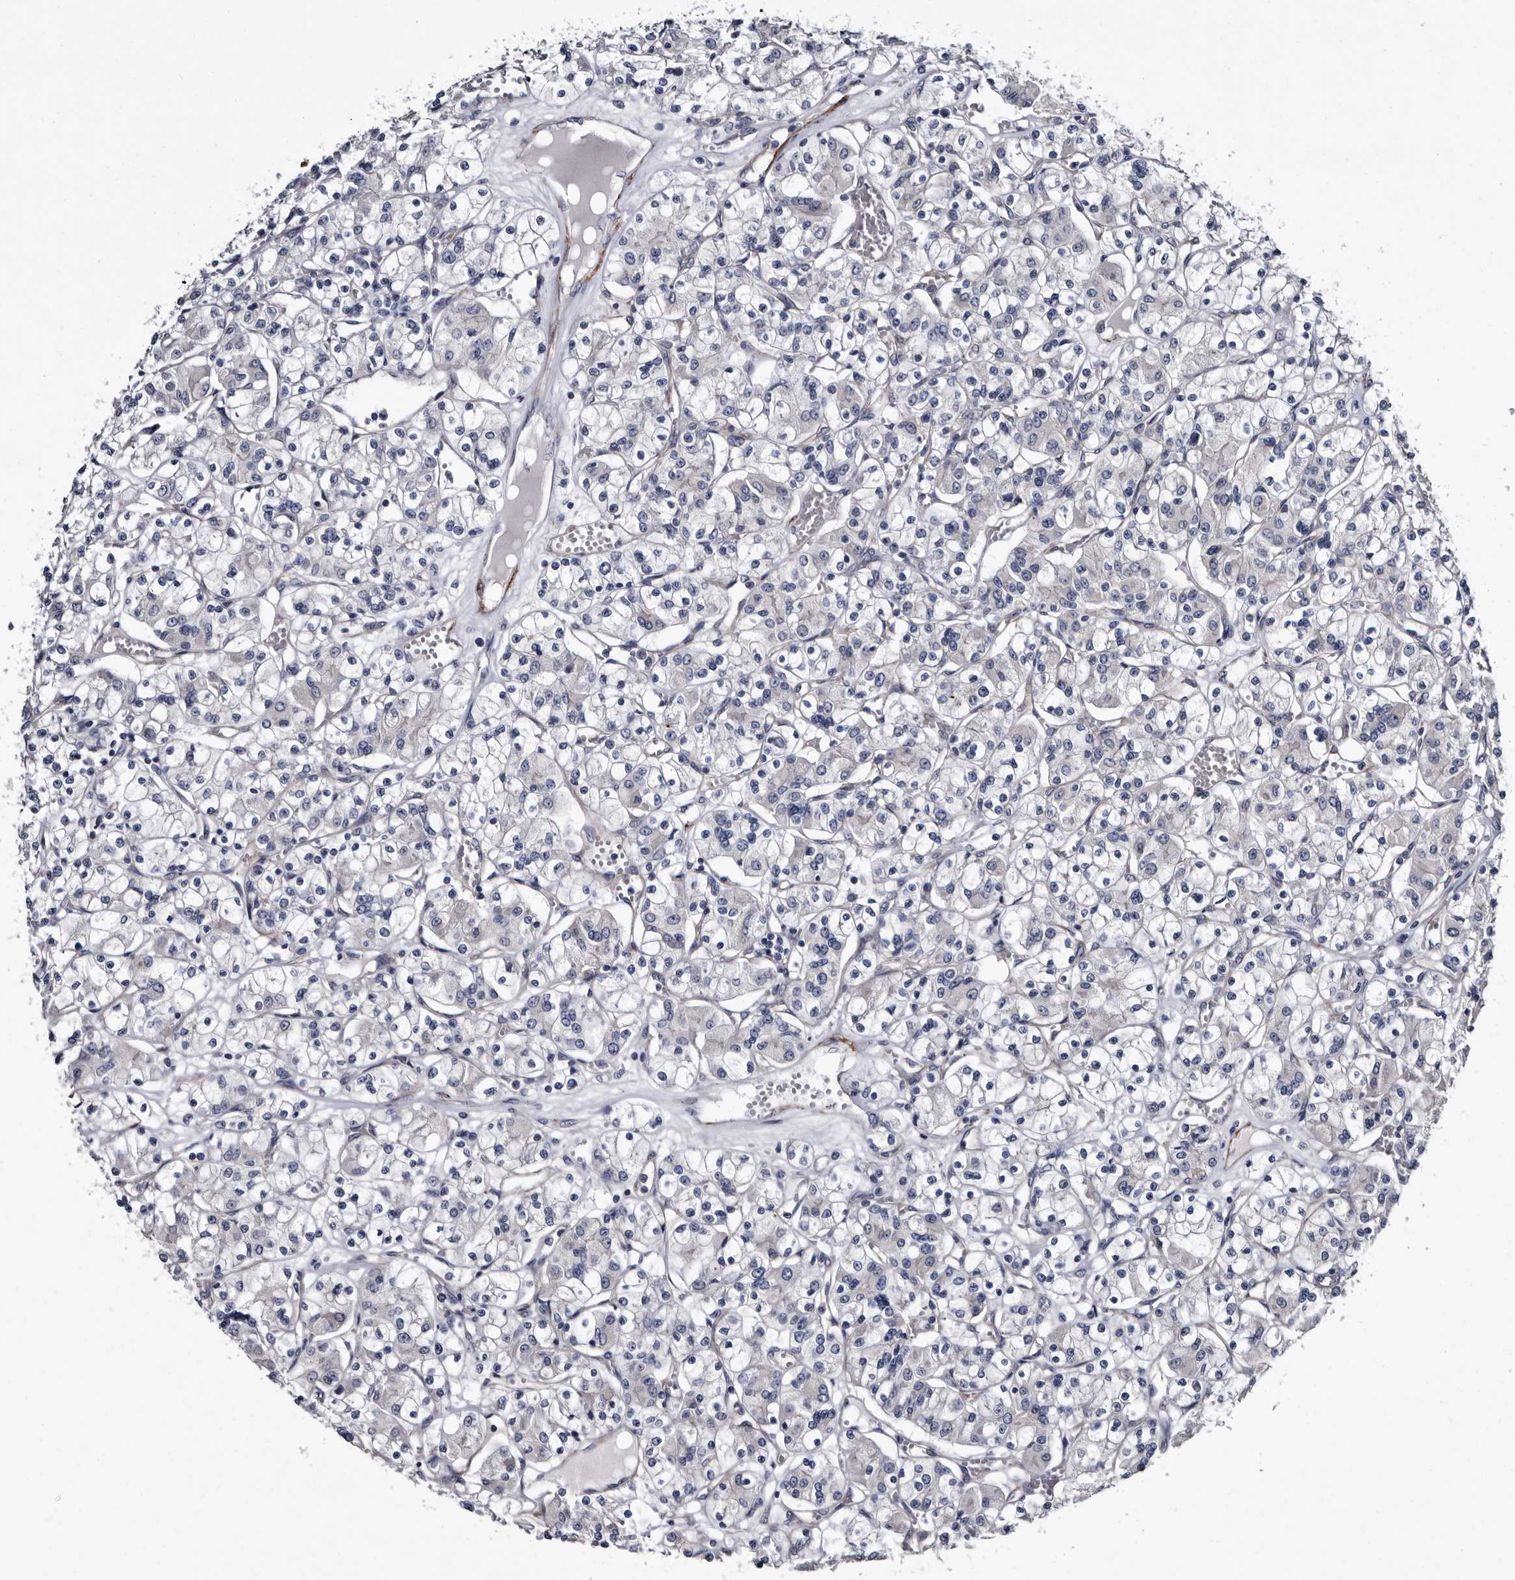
{"staining": {"intensity": "negative", "quantity": "none", "location": "none"}, "tissue": "renal cancer", "cell_type": "Tumor cells", "image_type": "cancer", "snomed": [{"axis": "morphology", "description": "Adenocarcinoma, NOS"}, {"axis": "topography", "description": "Kidney"}], "caption": "This is an immunohistochemistry (IHC) photomicrograph of renal cancer. There is no positivity in tumor cells.", "gene": "IARS1", "patient": {"sex": "female", "age": 59}}